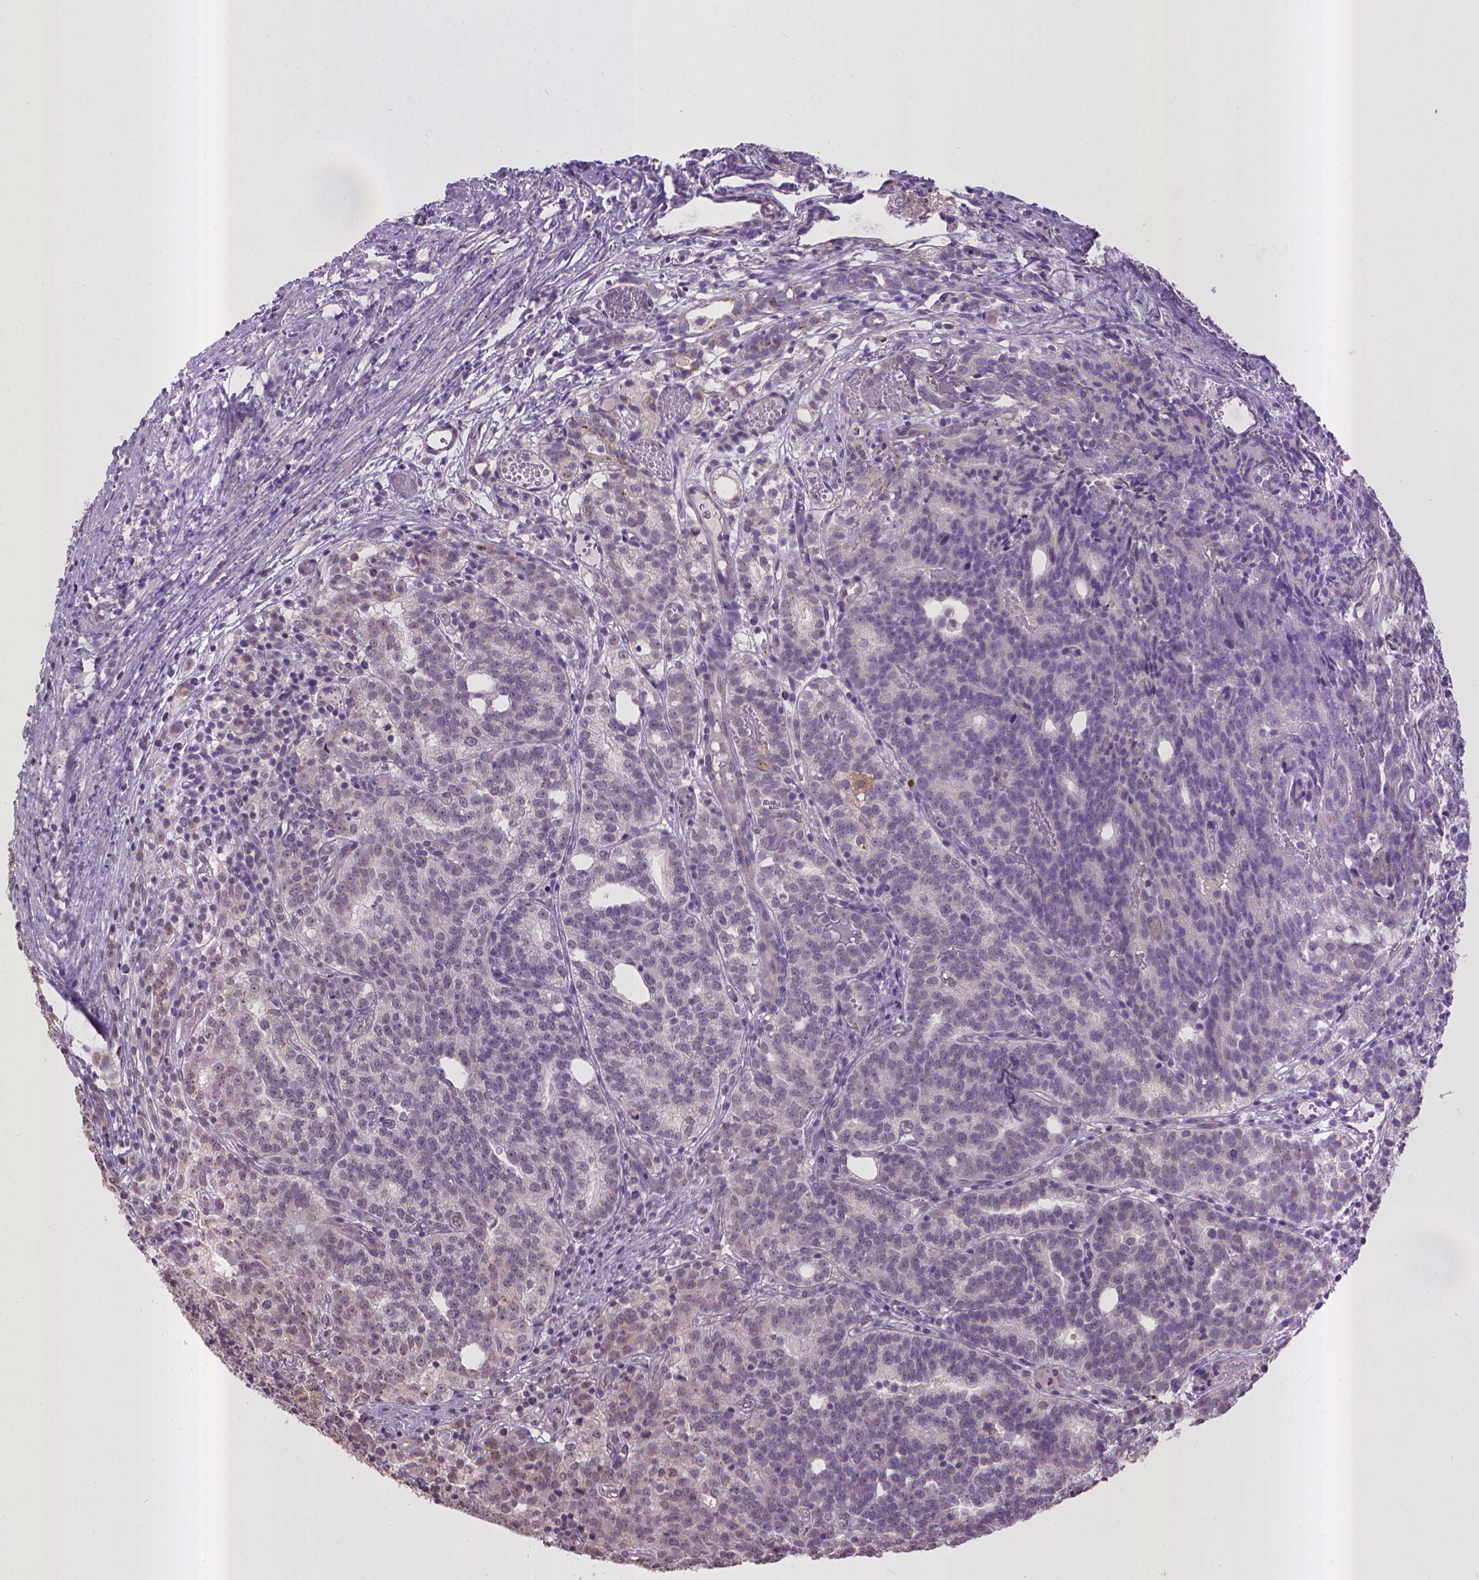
{"staining": {"intensity": "weak", "quantity": "<25%", "location": "nuclear"}, "tissue": "prostate cancer", "cell_type": "Tumor cells", "image_type": "cancer", "snomed": [{"axis": "morphology", "description": "Adenocarcinoma, High grade"}, {"axis": "topography", "description": "Prostate"}], "caption": "DAB immunohistochemical staining of prostate cancer reveals no significant positivity in tumor cells. The staining was performed using DAB to visualize the protein expression in brown, while the nuclei were stained in blue with hematoxylin (Magnification: 20x).", "gene": "CPM", "patient": {"sex": "male", "age": 53}}